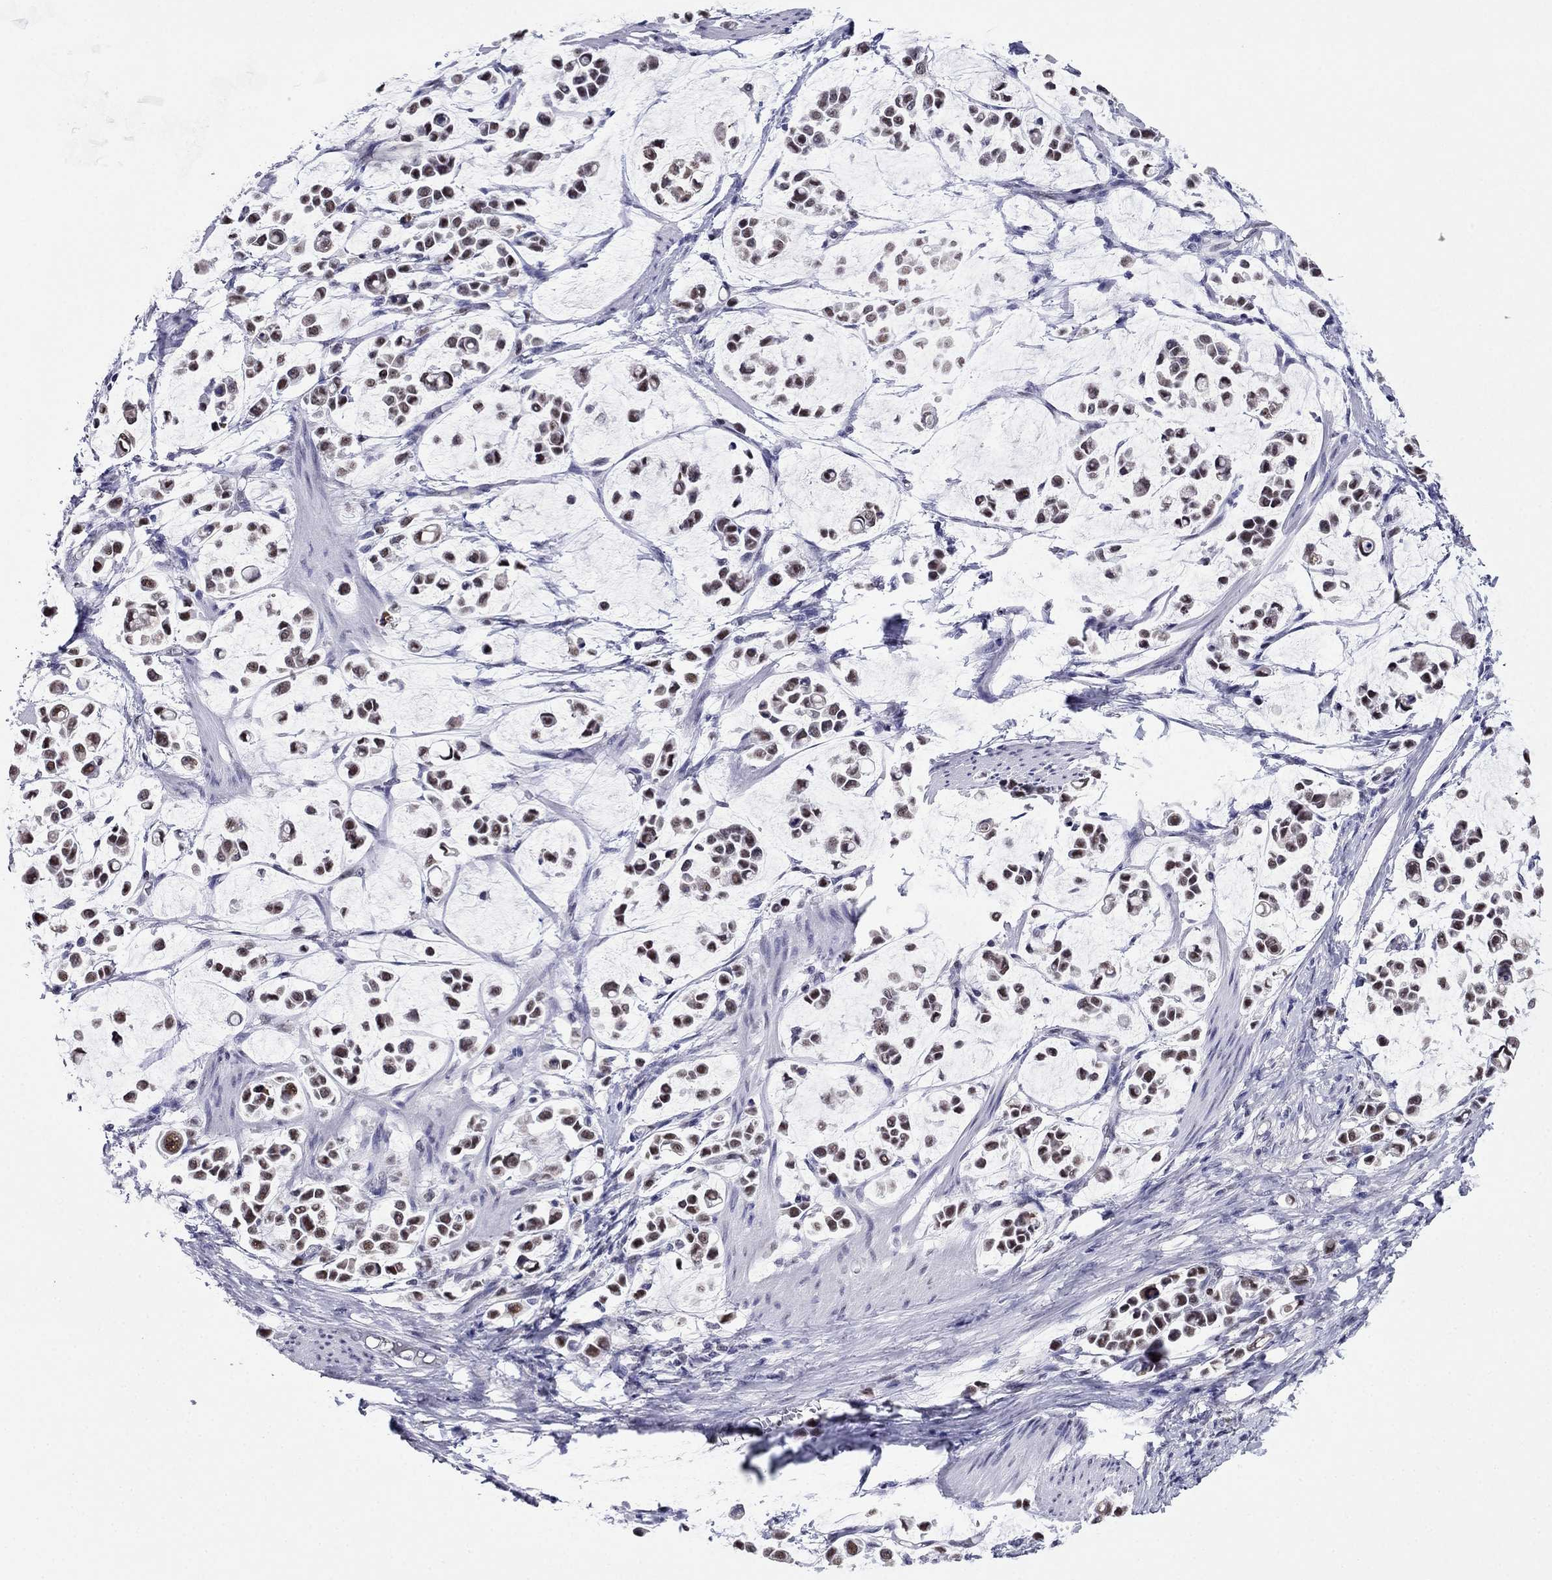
{"staining": {"intensity": "weak", "quantity": ">75%", "location": "nuclear"}, "tissue": "stomach cancer", "cell_type": "Tumor cells", "image_type": "cancer", "snomed": [{"axis": "morphology", "description": "Adenocarcinoma, NOS"}, {"axis": "topography", "description": "Stomach"}], "caption": "The image displays immunohistochemical staining of stomach adenocarcinoma. There is weak nuclear positivity is present in about >75% of tumor cells.", "gene": "PPM1G", "patient": {"sex": "male", "age": 82}}